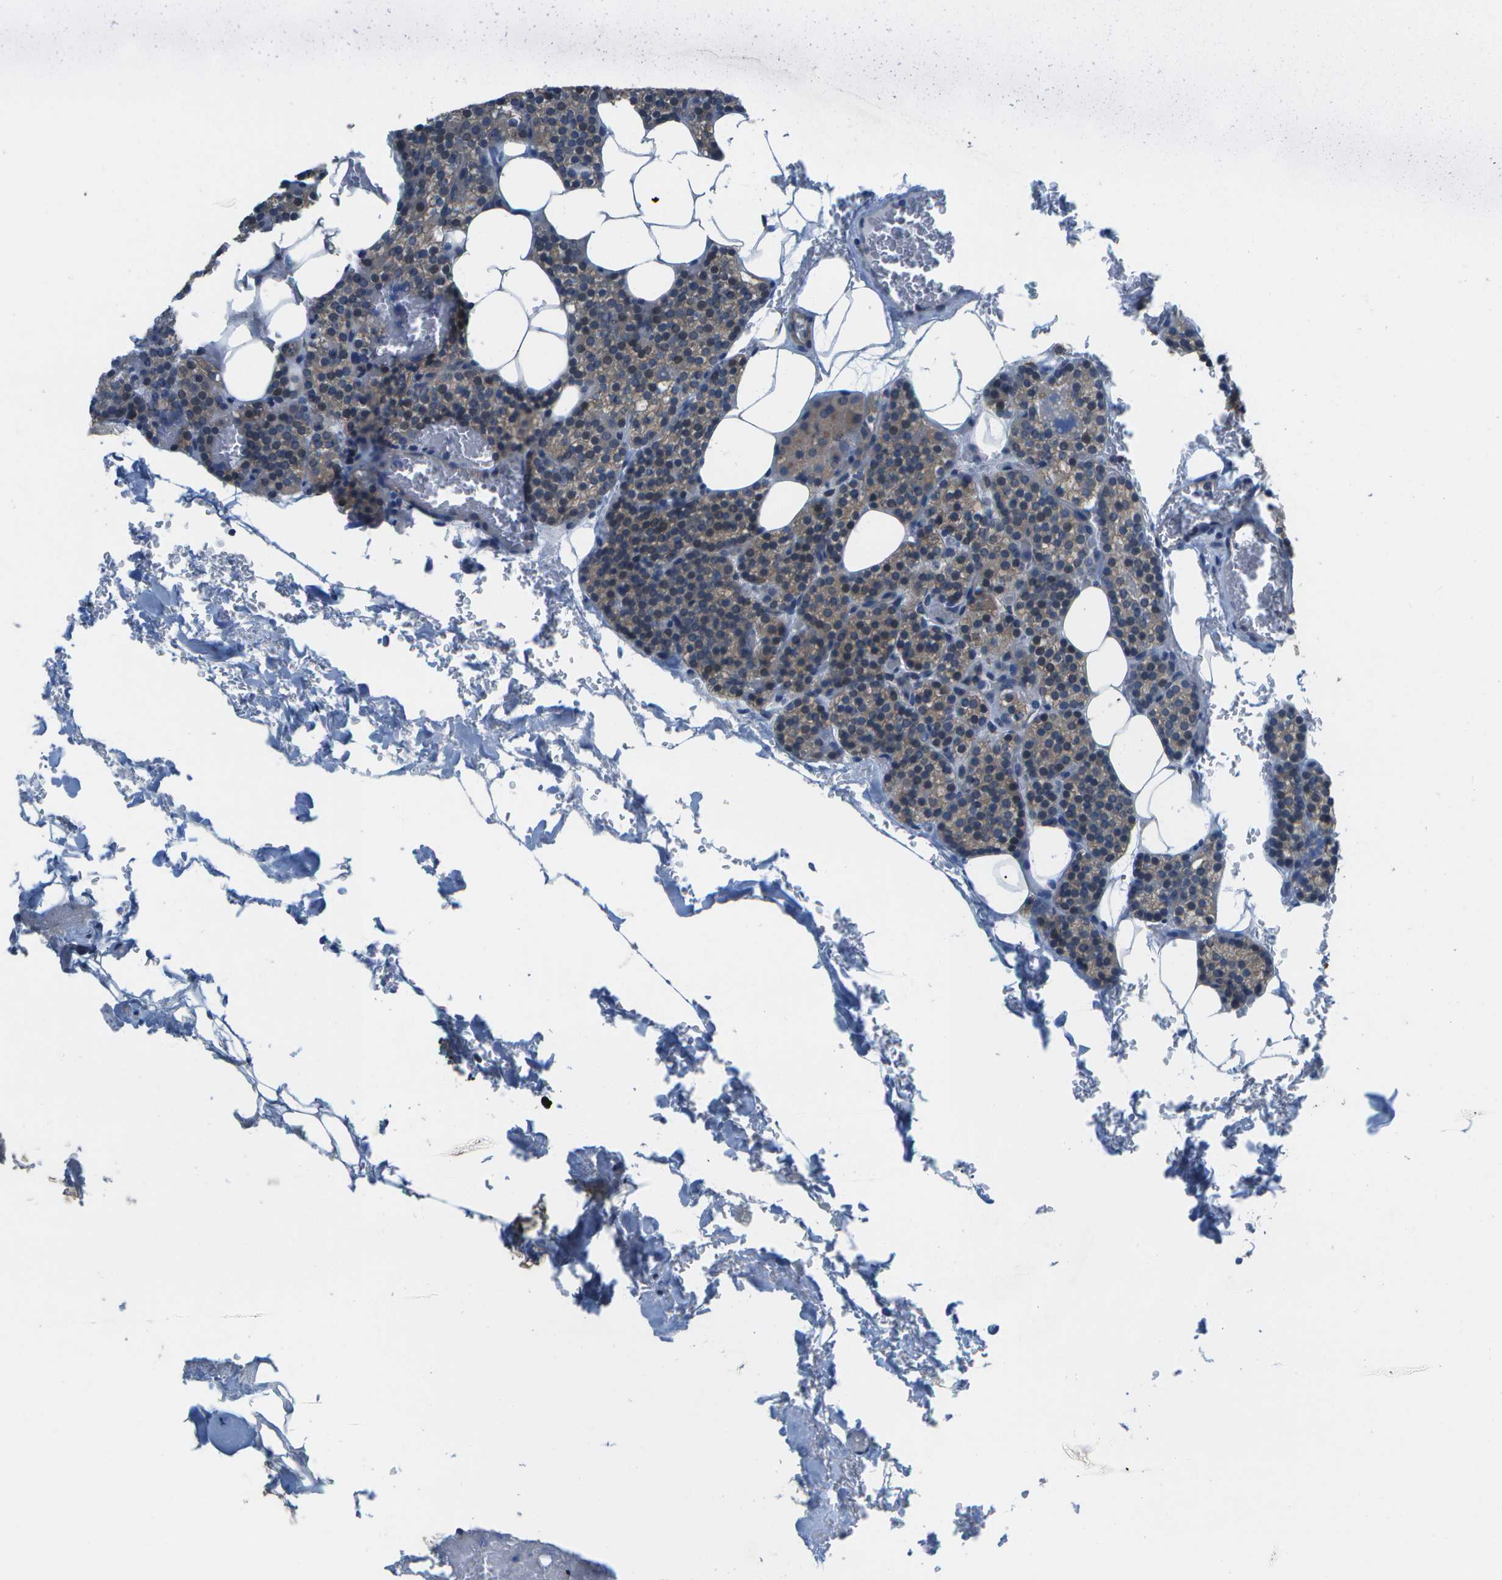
{"staining": {"intensity": "weak", "quantity": "25%-75%", "location": "cytoplasmic/membranous"}, "tissue": "parathyroid gland", "cell_type": "Glandular cells", "image_type": "normal", "snomed": [{"axis": "morphology", "description": "Normal tissue, NOS"}, {"axis": "morphology", "description": "Inflammation chronic"}, {"axis": "morphology", "description": "Goiter, colloid"}, {"axis": "topography", "description": "Thyroid gland"}, {"axis": "topography", "description": "Parathyroid gland"}], "caption": "IHC (DAB) staining of unremarkable human parathyroid gland demonstrates weak cytoplasmic/membranous protein staining in approximately 25%-75% of glandular cells.", "gene": "P3H1", "patient": {"sex": "male", "age": 65}}